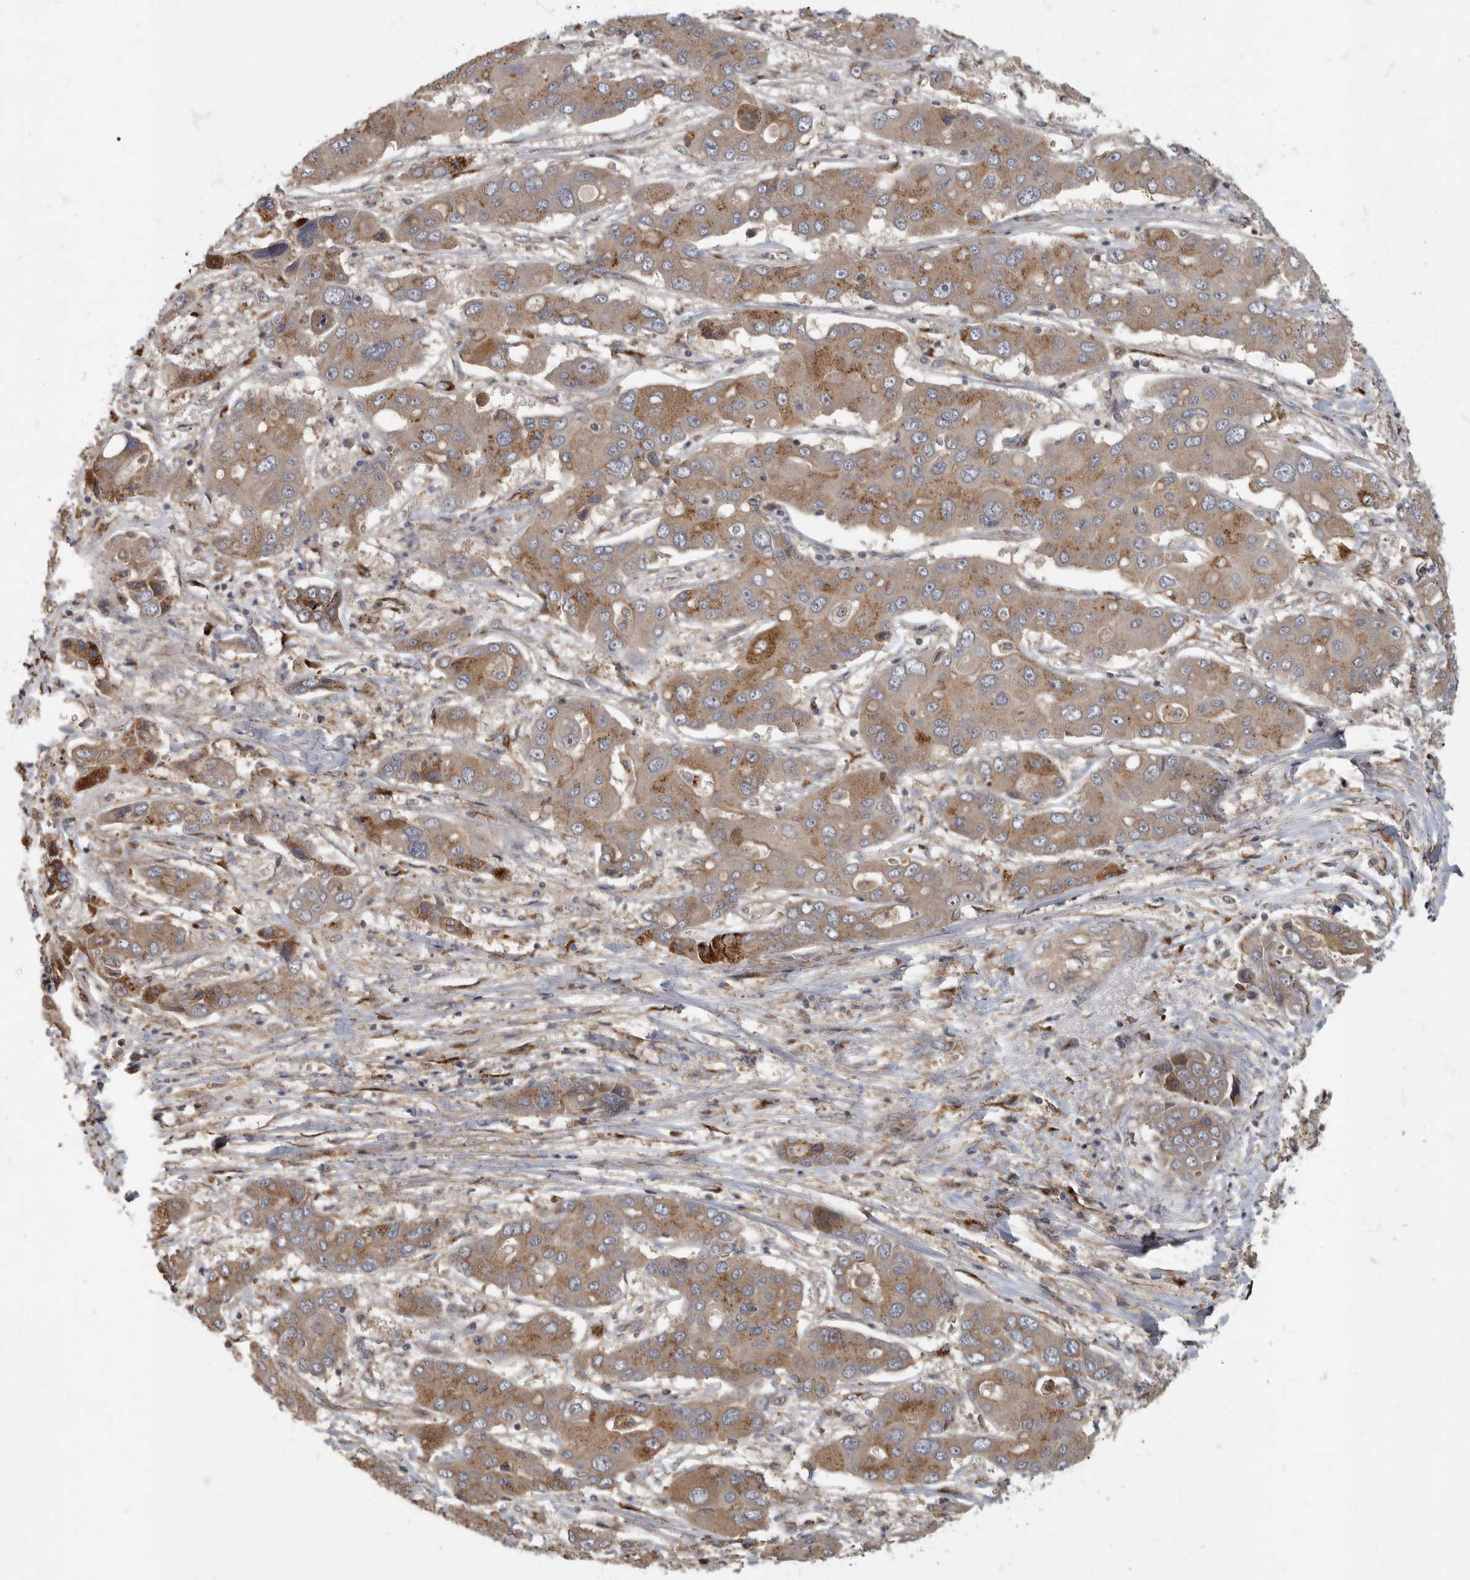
{"staining": {"intensity": "moderate", "quantity": ">75%", "location": "cytoplasmic/membranous"}, "tissue": "liver cancer", "cell_type": "Tumor cells", "image_type": "cancer", "snomed": [{"axis": "morphology", "description": "Cholangiocarcinoma"}, {"axis": "topography", "description": "Liver"}], "caption": "Immunohistochemical staining of liver cancer (cholangiocarcinoma) reveals medium levels of moderate cytoplasmic/membranous protein positivity in about >75% of tumor cells.", "gene": "IQCK", "patient": {"sex": "male", "age": 67}}